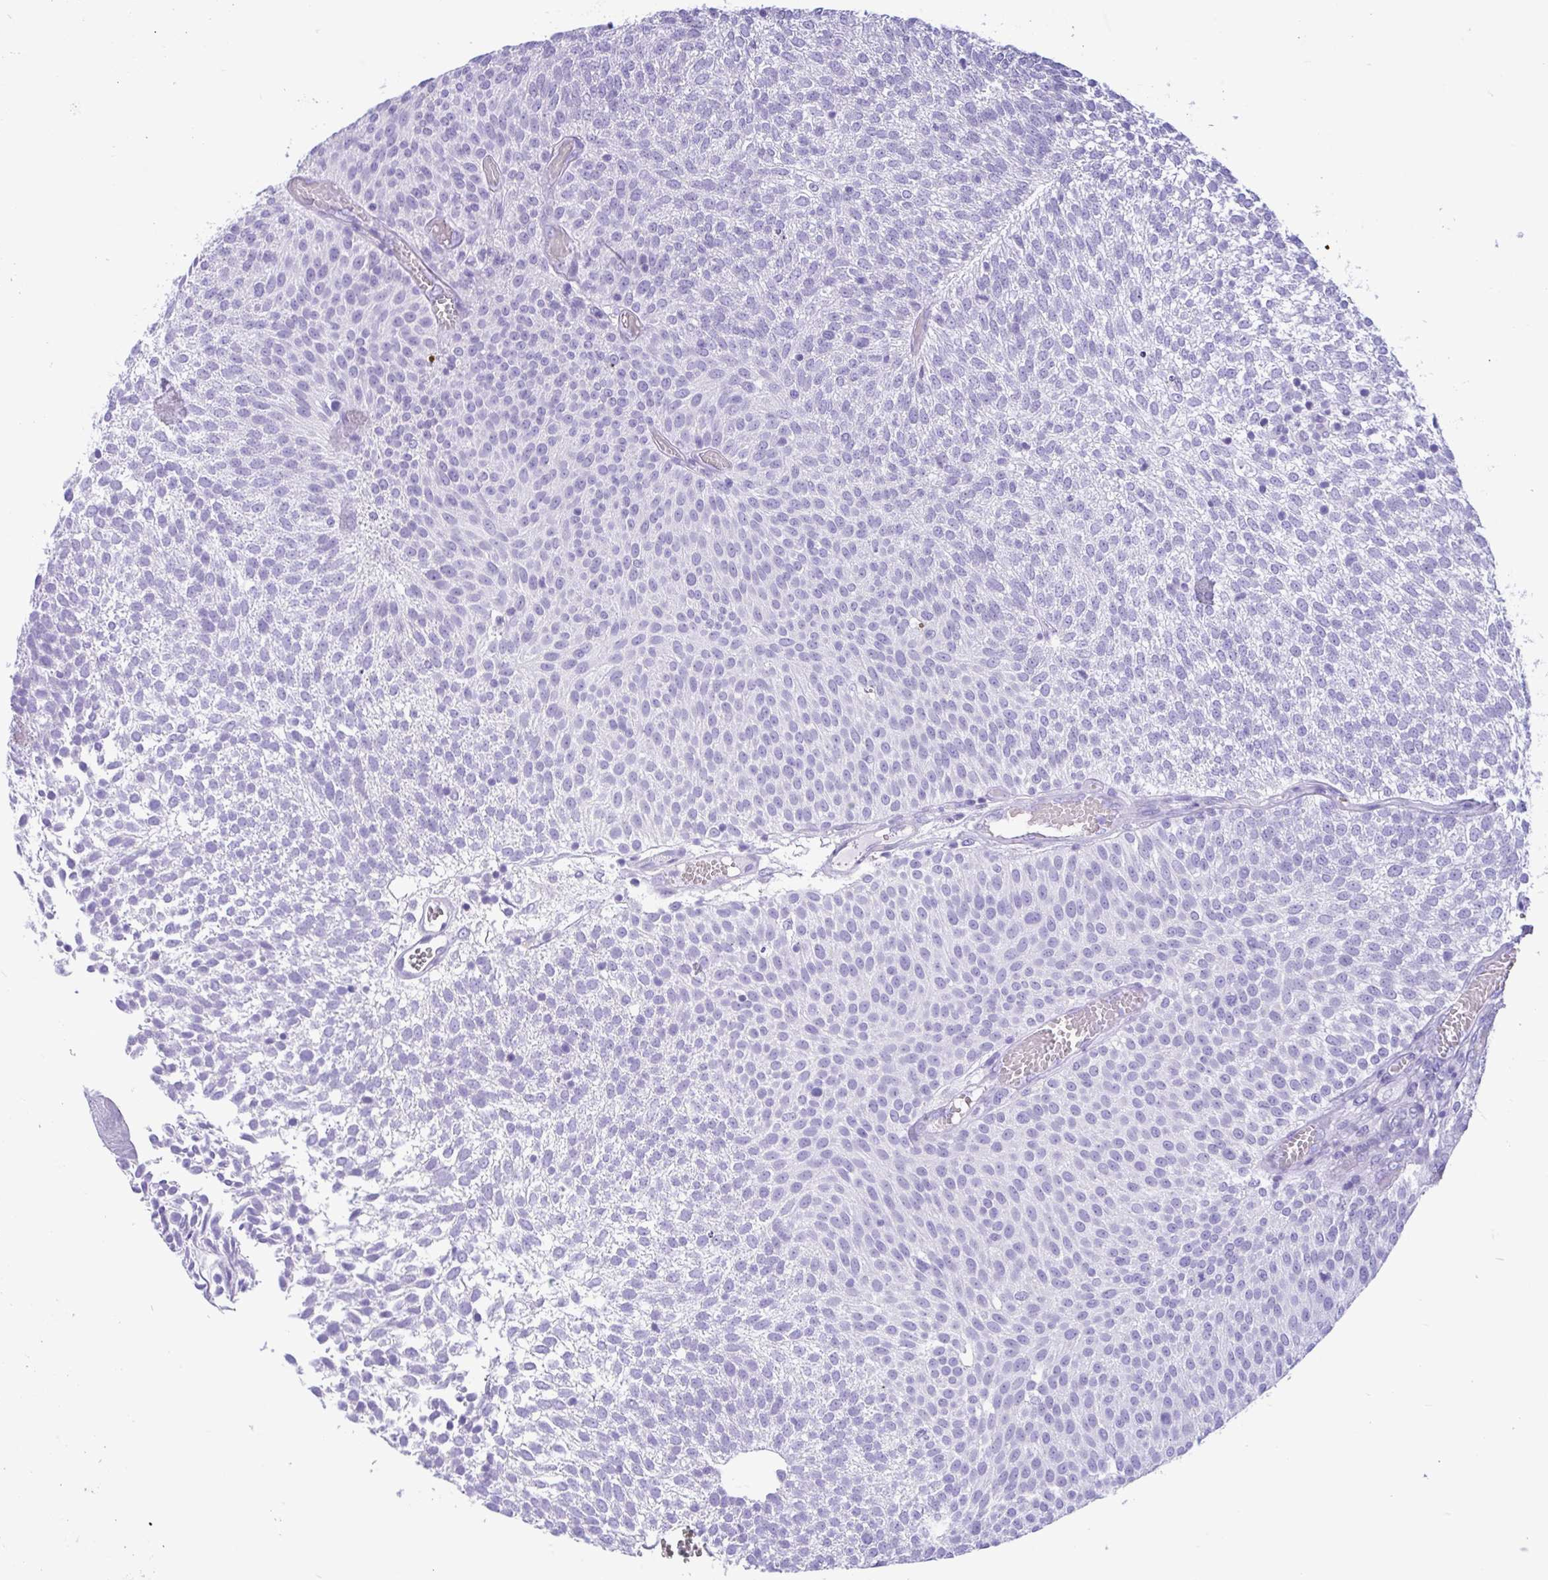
{"staining": {"intensity": "negative", "quantity": "none", "location": "none"}, "tissue": "urothelial cancer", "cell_type": "Tumor cells", "image_type": "cancer", "snomed": [{"axis": "morphology", "description": "Urothelial carcinoma, Low grade"}, {"axis": "topography", "description": "Urinary bladder"}], "caption": "IHC of human urothelial carcinoma (low-grade) shows no staining in tumor cells.", "gene": "OR4N4", "patient": {"sex": "female", "age": 79}}